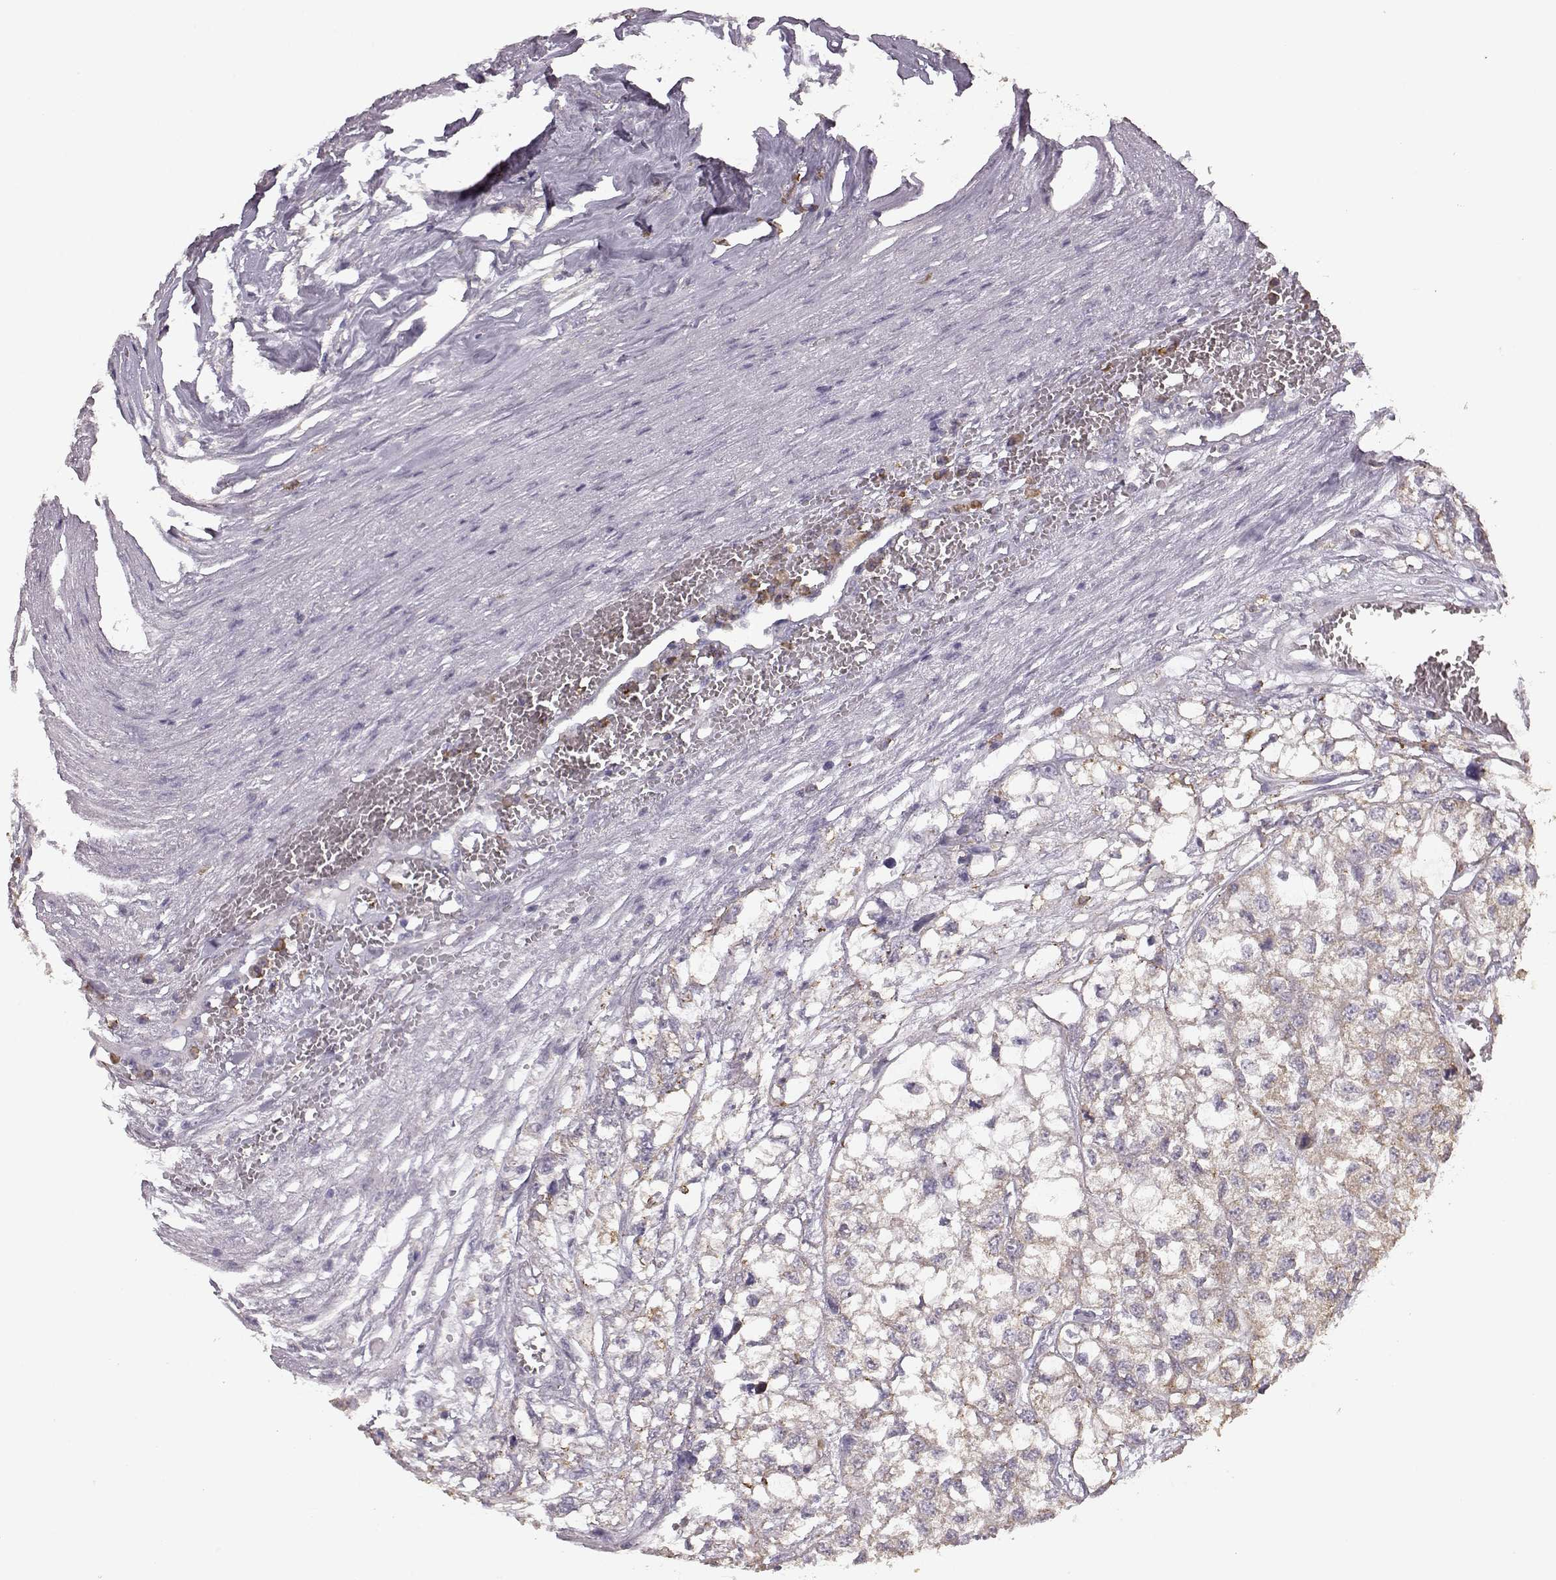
{"staining": {"intensity": "weak", "quantity": ">75%", "location": "cytoplasmic/membranous"}, "tissue": "renal cancer", "cell_type": "Tumor cells", "image_type": "cancer", "snomed": [{"axis": "morphology", "description": "Adenocarcinoma, NOS"}, {"axis": "topography", "description": "Kidney"}], "caption": "The photomicrograph reveals immunohistochemical staining of renal cancer. There is weak cytoplasmic/membranous positivity is appreciated in approximately >75% of tumor cells.", "gene": "GABRG3", "patient": {"sex": "male", "age": 56}}